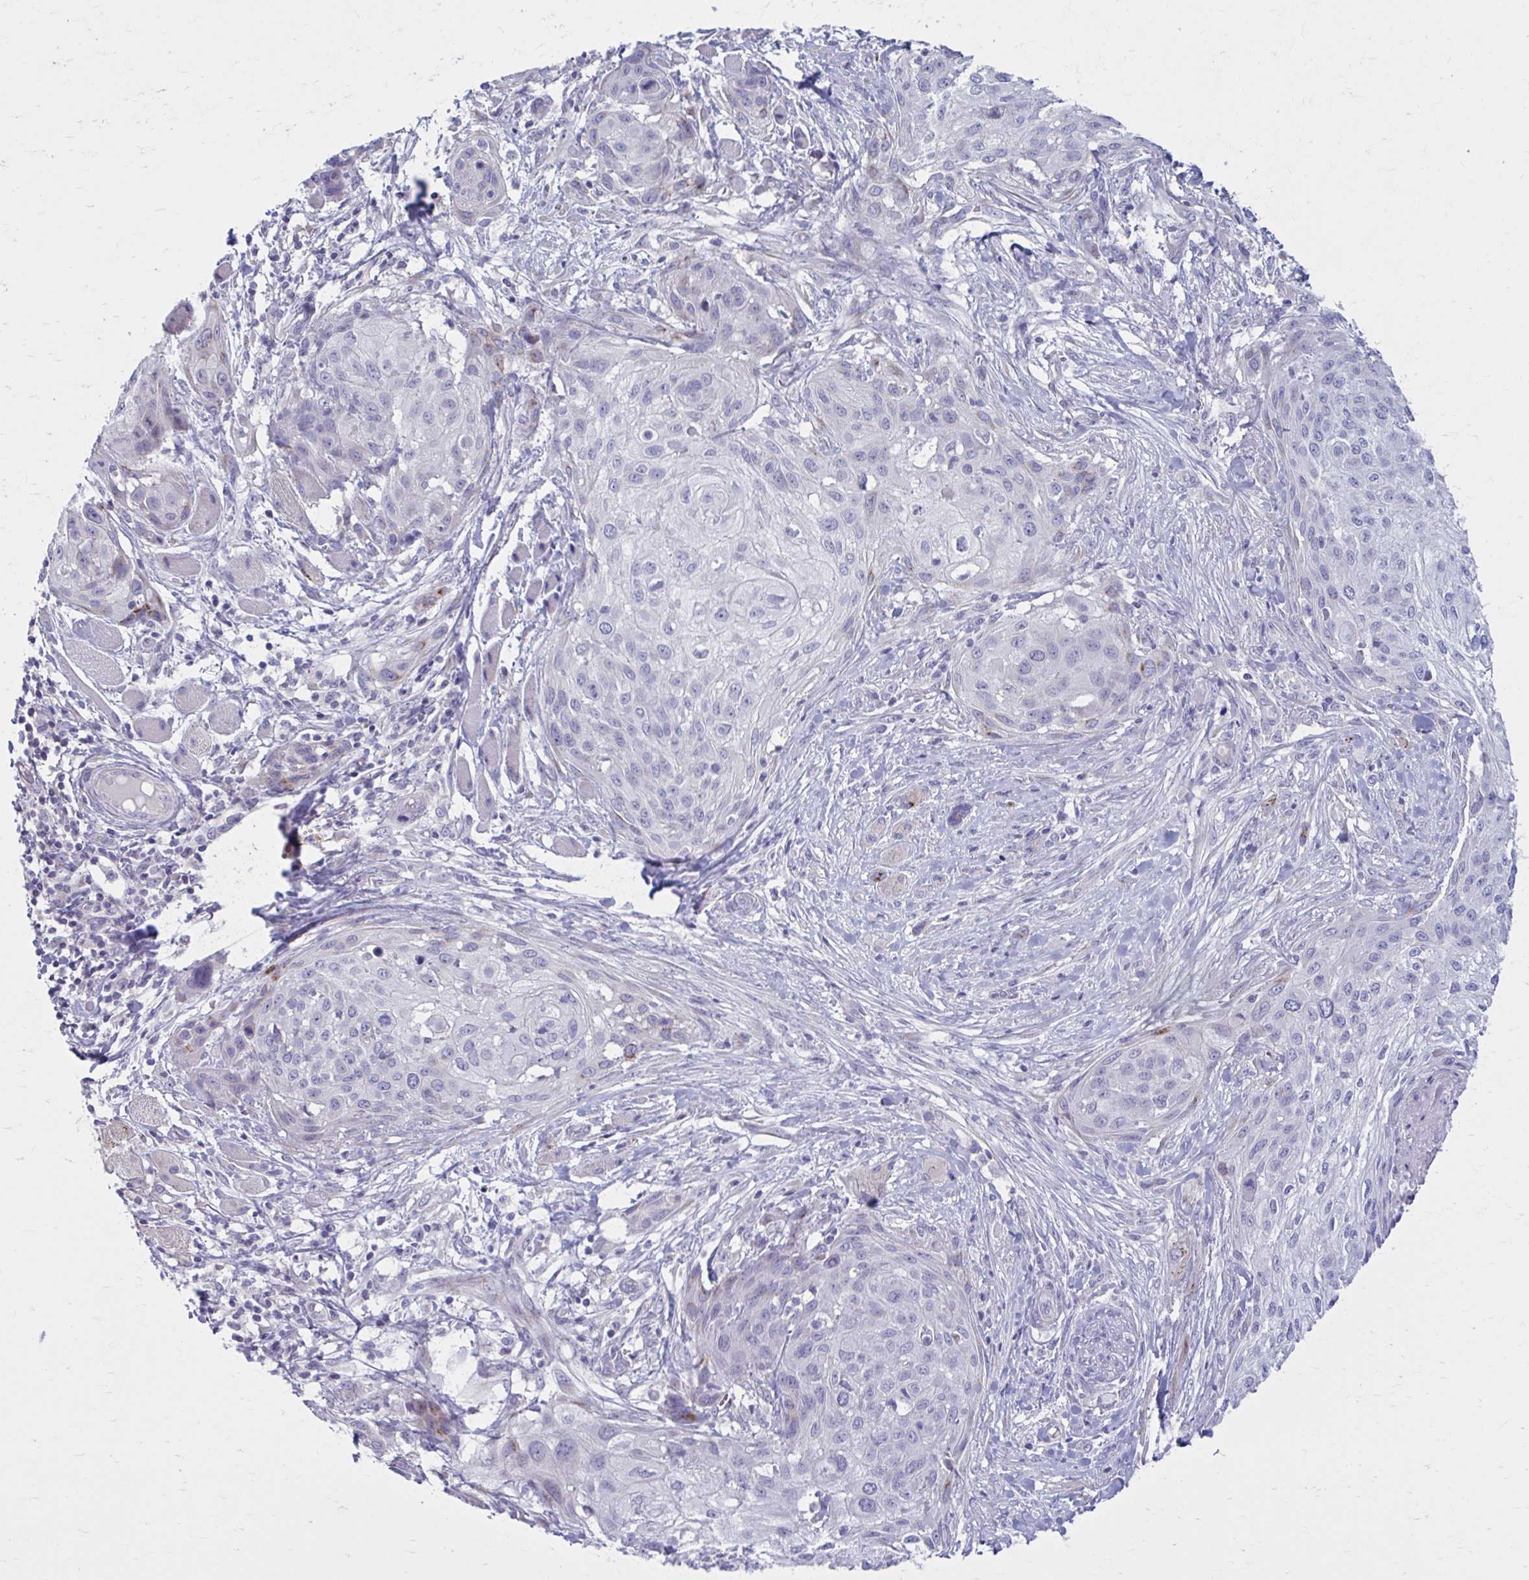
{"staining": {"intensity": "negative", "quantity": "none", "location": "none"}, "tissue": "skin cancer", "cell_type": "Tumor cells", "image_type": "cancer", "snomed": [{"axis": "morphology", "description": "Squamous cell carcinoma, NOS"}, {"axis": "topography", "description": "Skin"}], "caption": "The immunohistochemistry micrograph has no significant expression in tumor cells of squamous cell carcinoma (skin) tissue. (Brightfield microscopy of DAB immunohistochemistry (IHC) at high magnification).", "gene": "CHST3", "patient": {"sex": "female", "age": 87}}